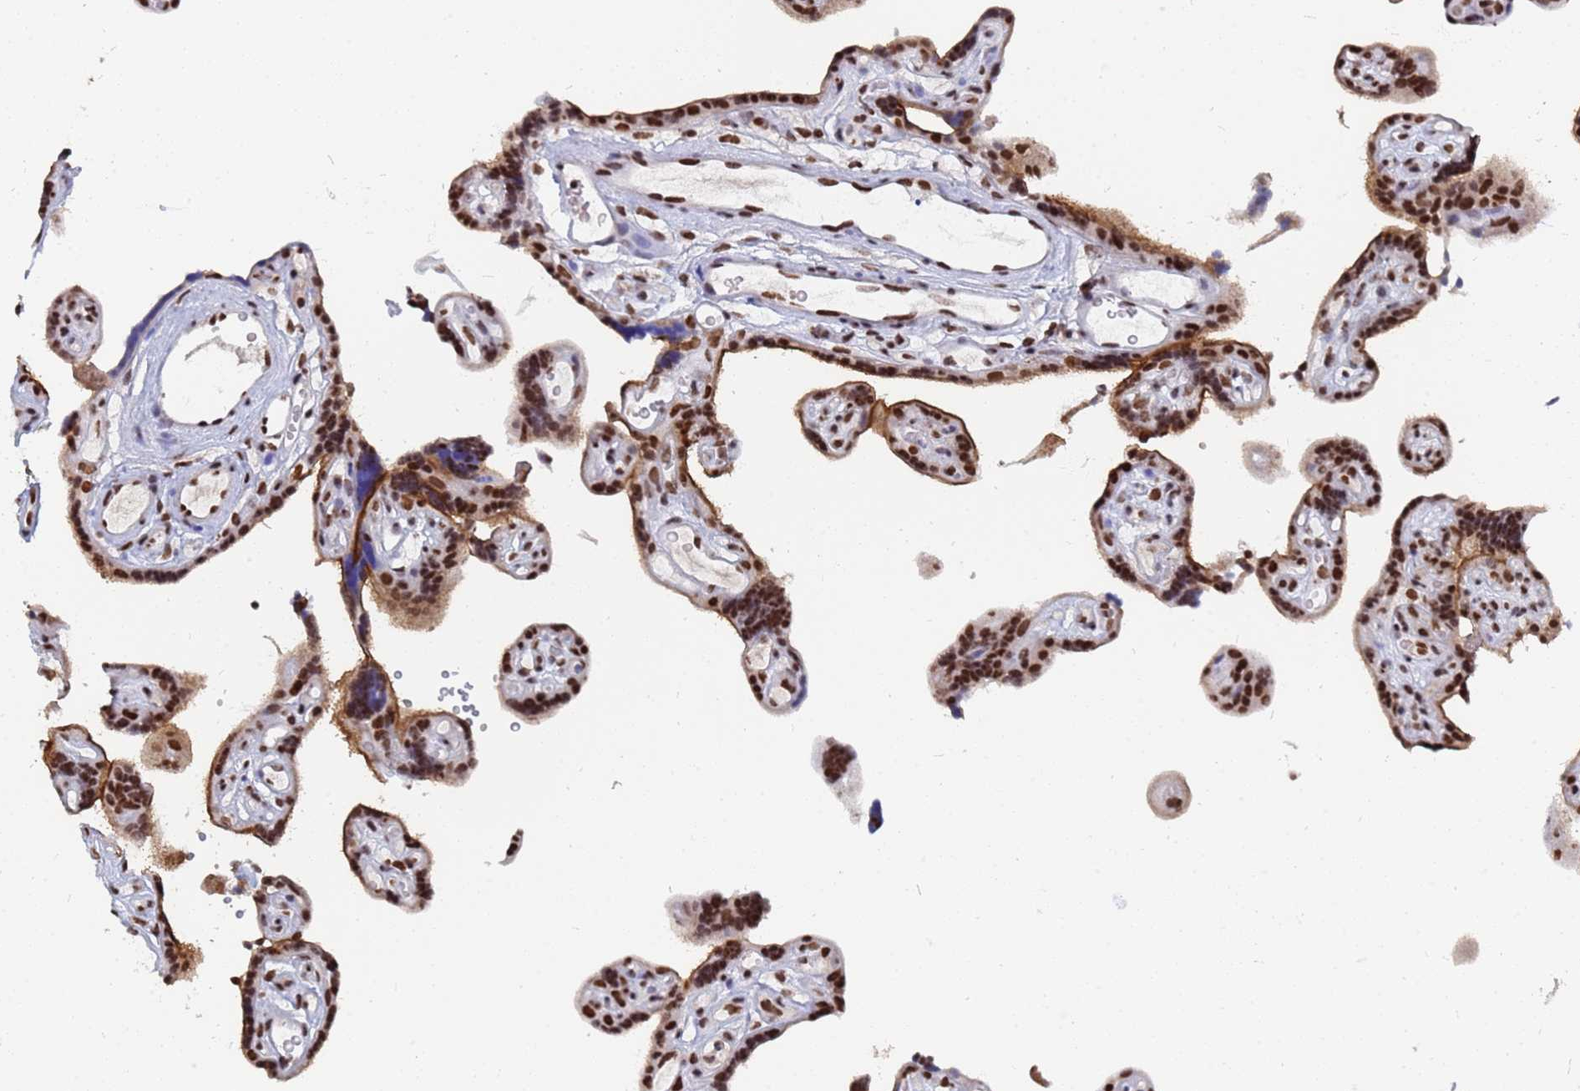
{"staining": {"intensity": "strong", "quantity": ">75%", "location": "nuclear"}, "tissue": "placenta", "cell_type": "Decidual cells", "image_type": "normal", "snomed": [{"axis": "morphology", "description": "Normal tissue, NOS"}, {"axis": "topography", "description": "Placenta"}], "caption": "Immunohistochemistry of benign human placenta reveals high levels of strong nuclear staining in approximately >75% of decidual cells. (brown staining indicates protein expression, while blue staining denotes nuclei).", "gene": "RAVER2", "patient": {"sex": "female", "age": 30}}